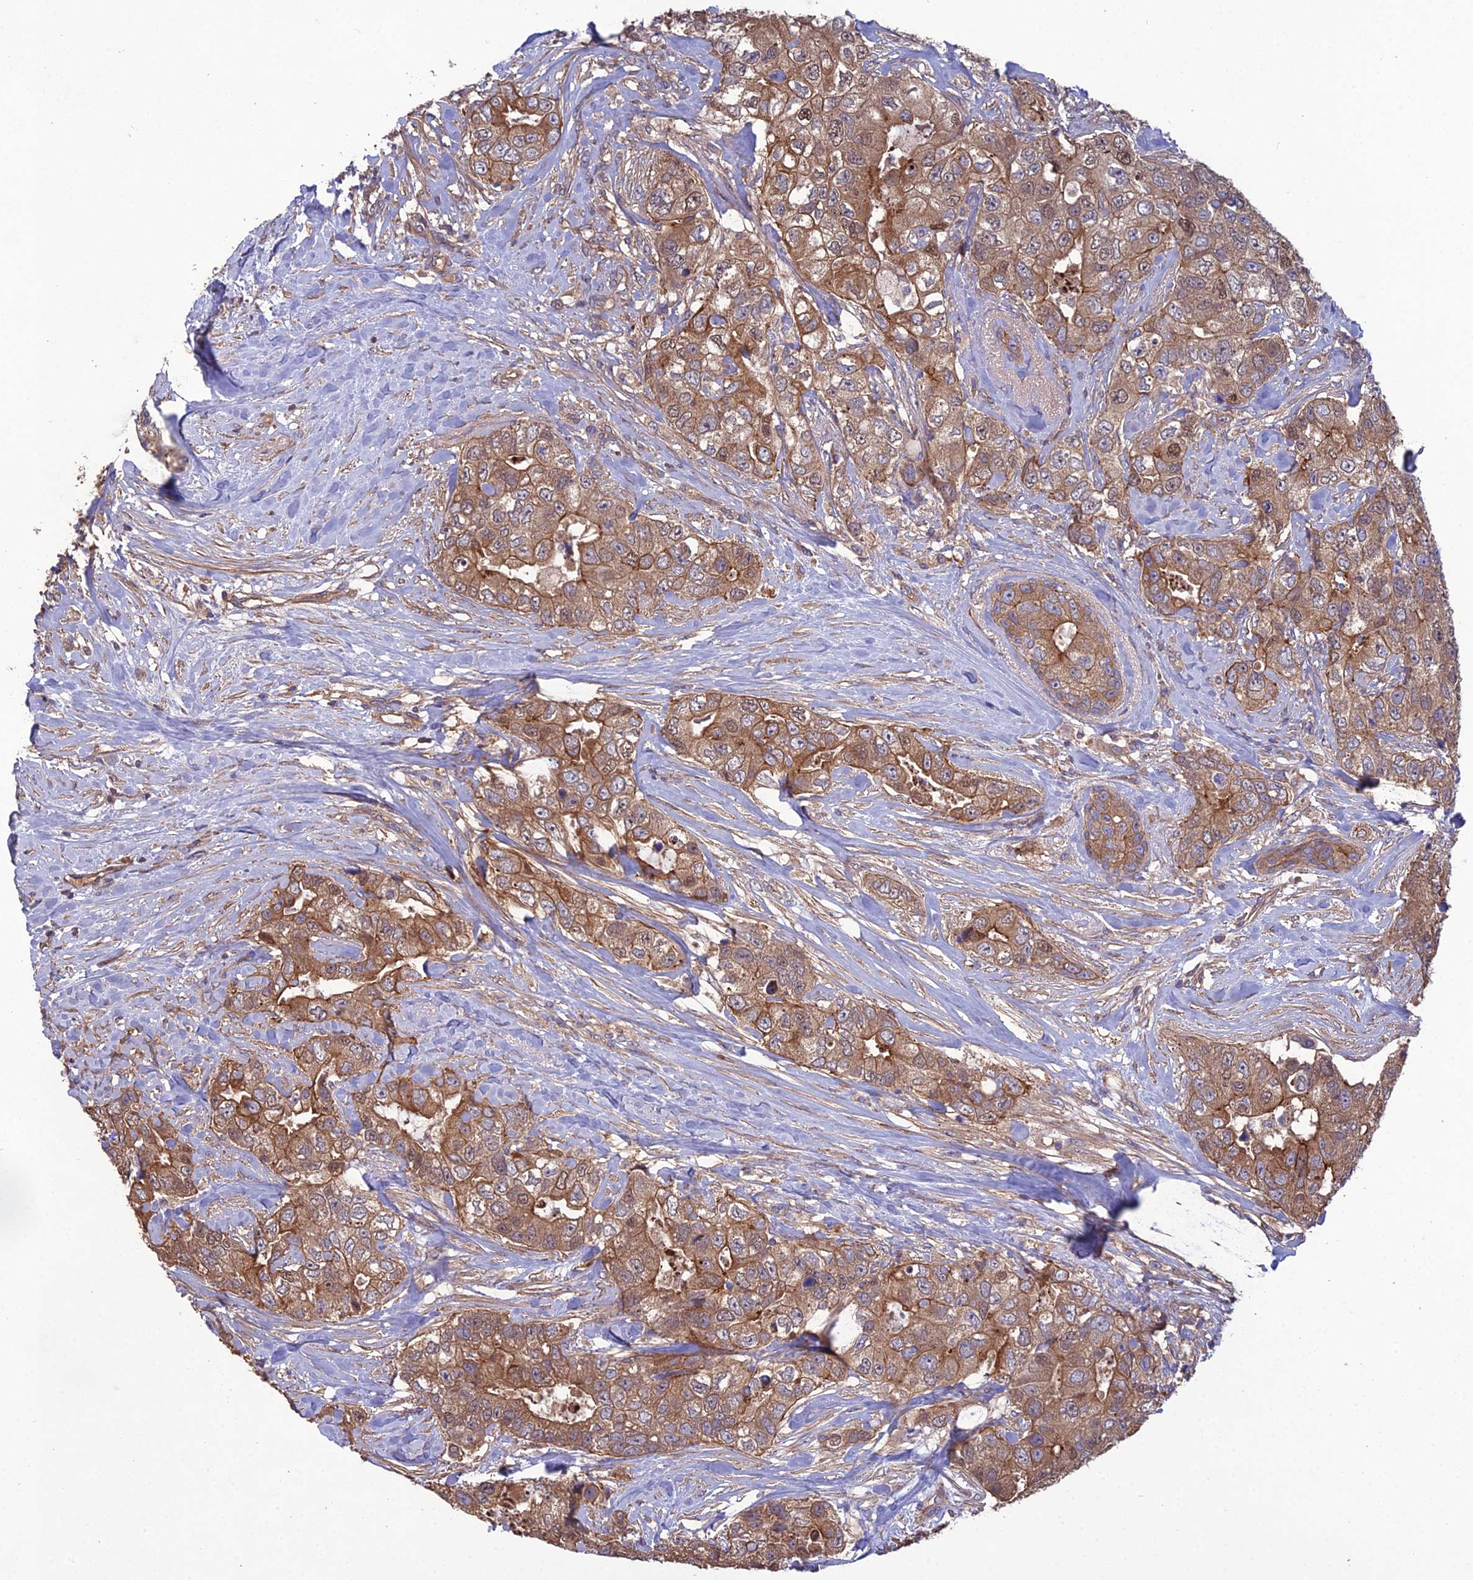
{"staining": {"intensity": "moderate", "quantity": ">75%", "location": "cytoplasmic/membranous"}, "tissue": "breast cancer", "cell_type": "Tumor cells", "image_type": "cancer", "snomed": [{"axis": "morphology", "description": "Duct carcinoma"}, {"axis": "topography", "description": "Breast"}], "caption": "Breast cancer (intraductal carcinoma) stained with DAB immunohistochemistry demonstrates medium levels of moderate cytoplasmic/membranous positivity in about >75% of tumor cells.", "gene": "GALR2", "patient": {"sex": "female", "age": 62}}